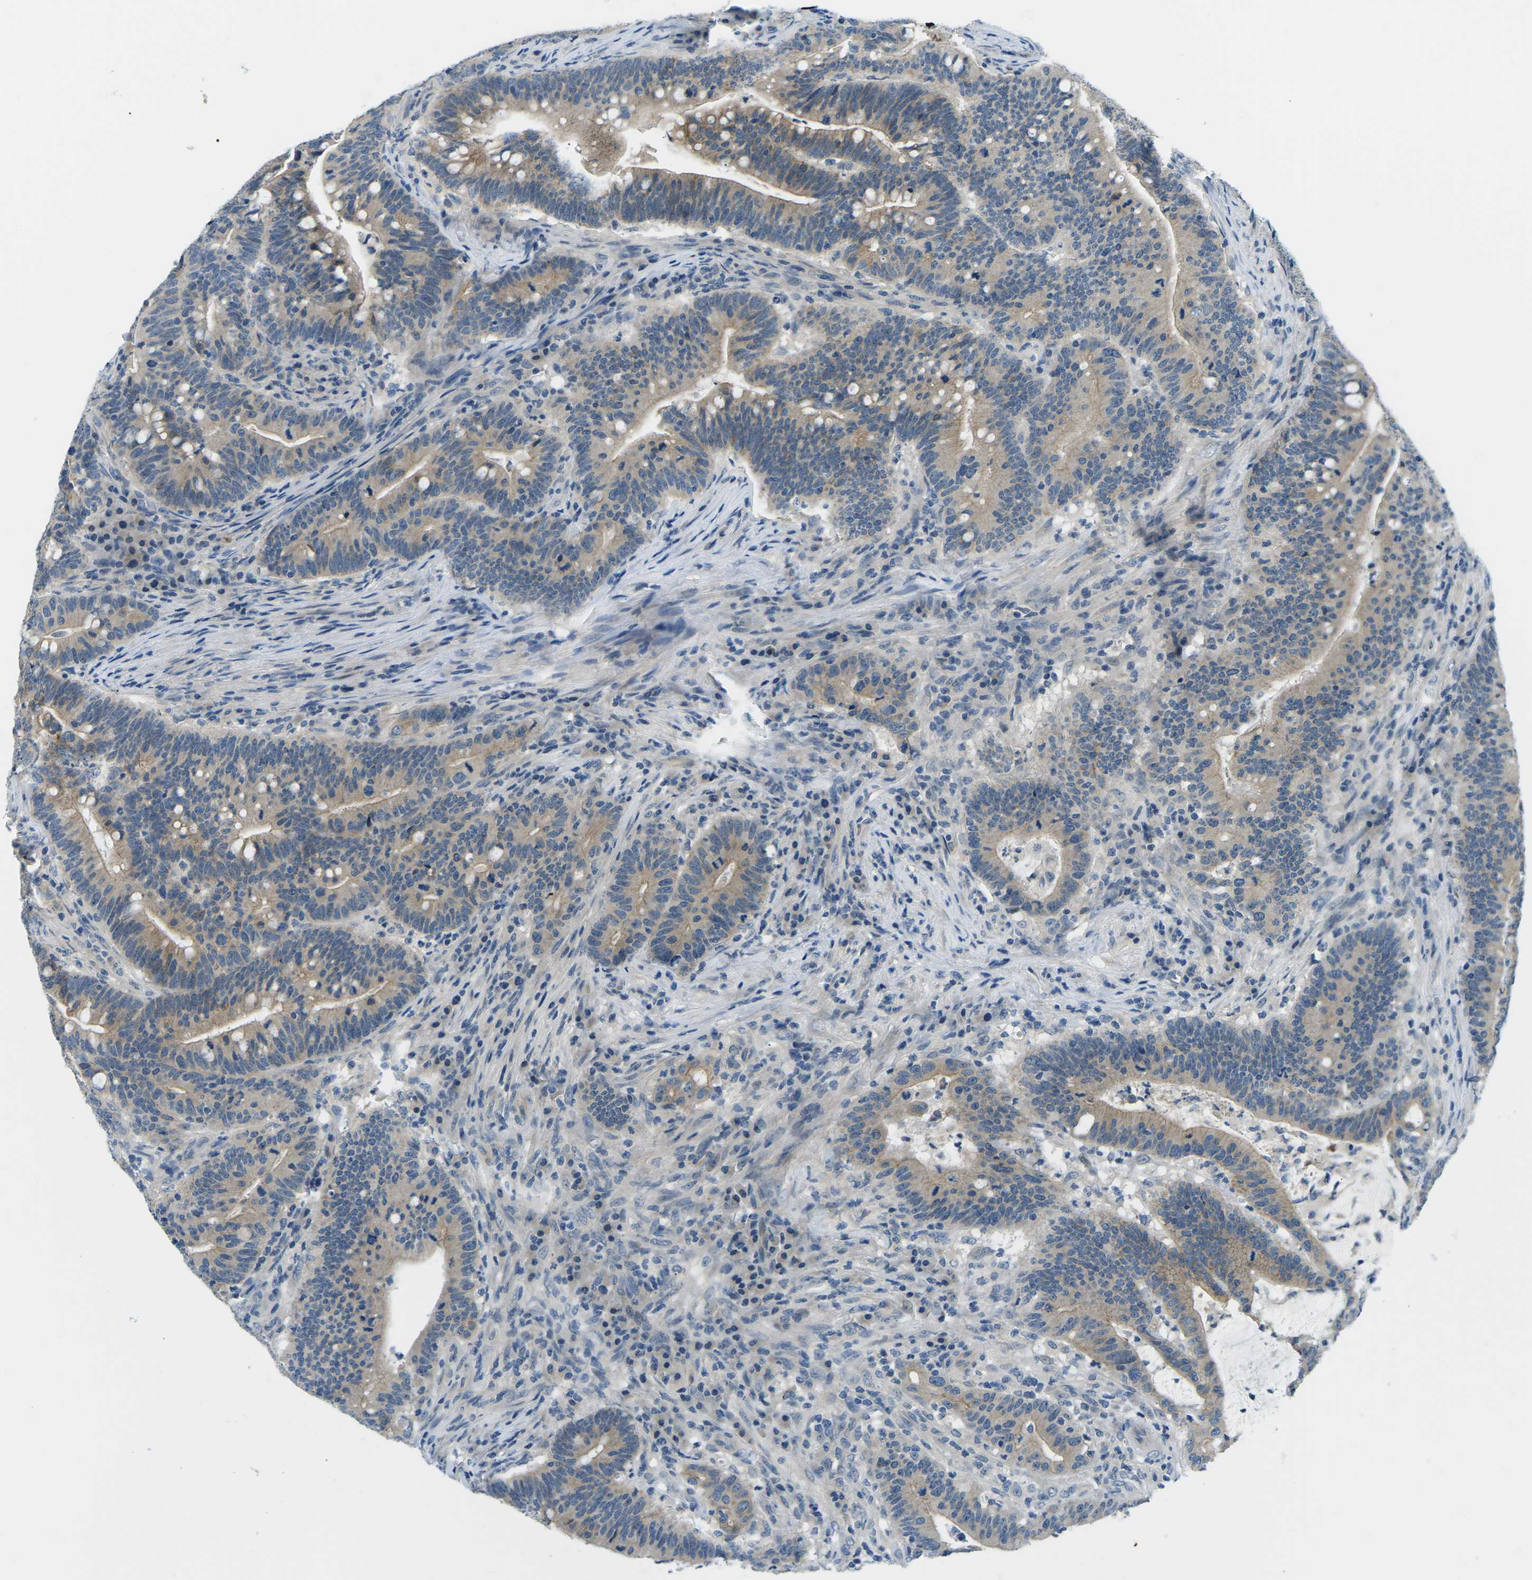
{"staining": {"intensity": "weak", "quantity": ">75%", "location": "cytoplasmic/membranous"}, "tissue": "colorectal cancer", "cell_type": "Tumor cells", "image_type": "cancer", "snomed": [{"axis": "morphology", "description": "Normal tissue, NOS"}, {"axis": "morphology", "description": "Adenocarcinoma, NOS"}, {"axis": "topography", "description": "Colon"}], "caption": "Protein positivity by immunohistochemistry (IHC) displays weak cytoplasmic/membranous positivity in approximately >75% of tumor cells in colorectal adenocarcinoma.", "gene": "CTNND1", "patient": {"sex": "female", "age": 66}}